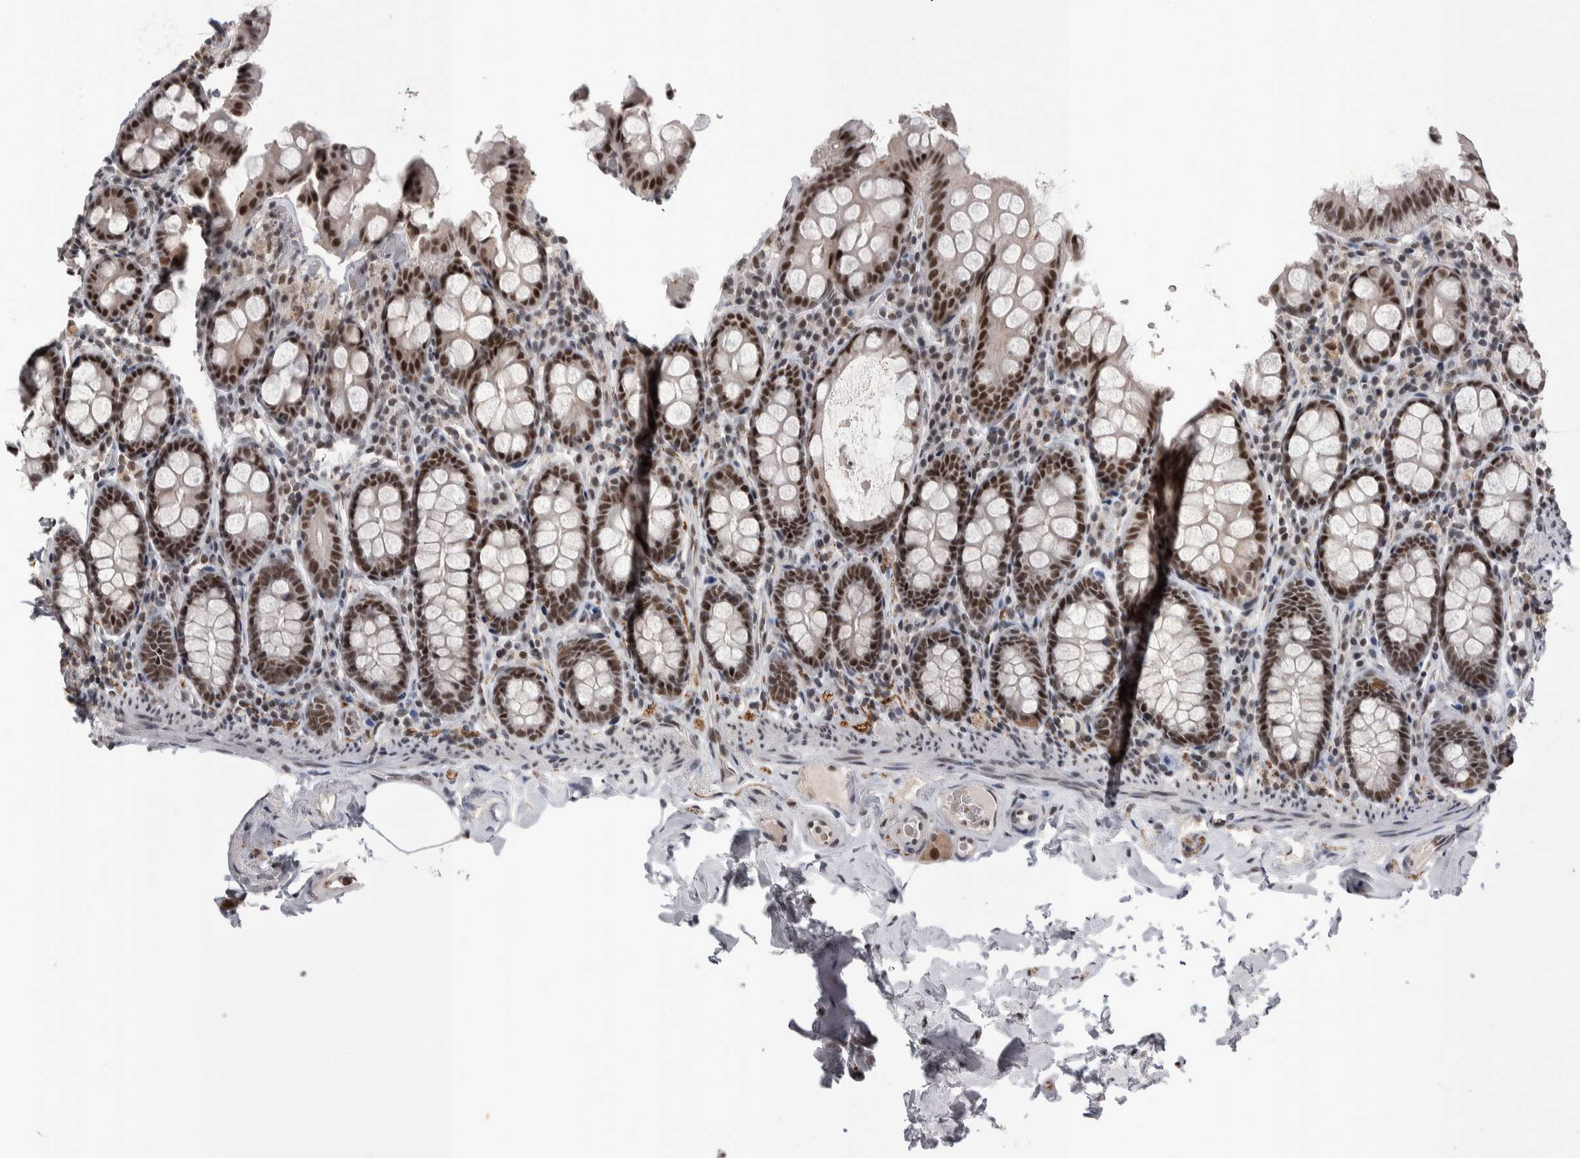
{"staining": {"intensity": "moderate", "quantity": ">75%", "location": "nuclear"}, "tissue": "colon", "cell_type": "Endothelial cells", "image_type": "normal", "snomed": [{"axis": "morphology", "description": "Normal tissue, NOS"}, {"axis": "topography", "description": "Colon"}, {"axis": "topography", "description": "Peripheral nerve tissue"}], "caption": "Protein staining of normal colon reveals moderate nuclear expression in approximately >75% of endothelial cells.", "gene": "DMTF1", "patient": {"sex": "female", "age": 61}}